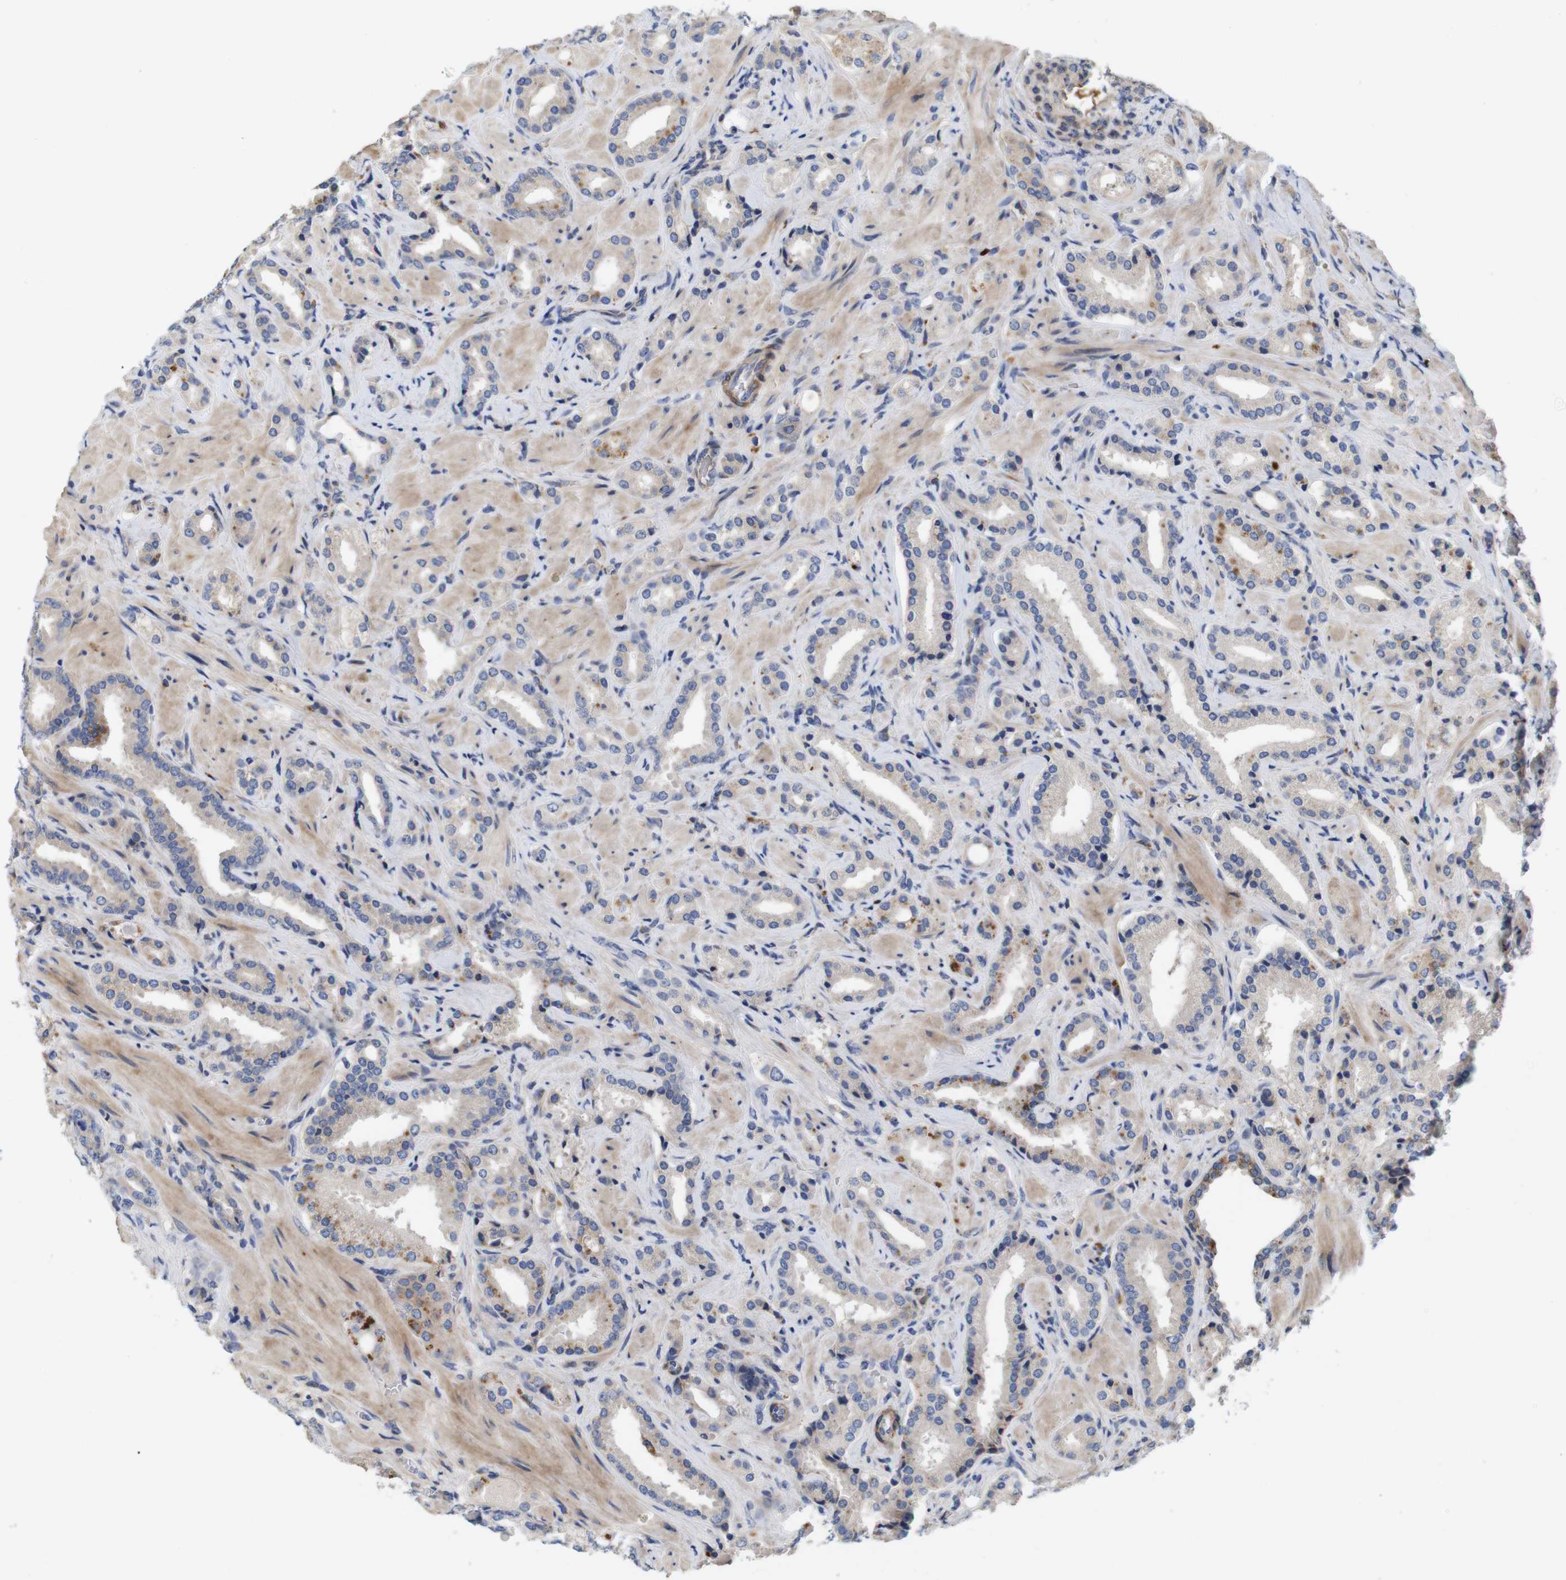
{"staining": {"intensity": "weak", "quantity": "<25%", "location": "cytoplasmic/membranous"}, "tissue": "prostate cancer", "cell_type": "Tumor cells", "image_type": "cancer", "snomed": [{"axis": "morphology", "description": "Adenocarcinoma, High grade"}, {"axis": "topography", "description": "Prostate"}], "caption": "Tumor cells show no significant expression in prostate adenocarcinoma (high-grade).", "gene": "SPRY3", "patient": {"sex": "male", "age": 64}}